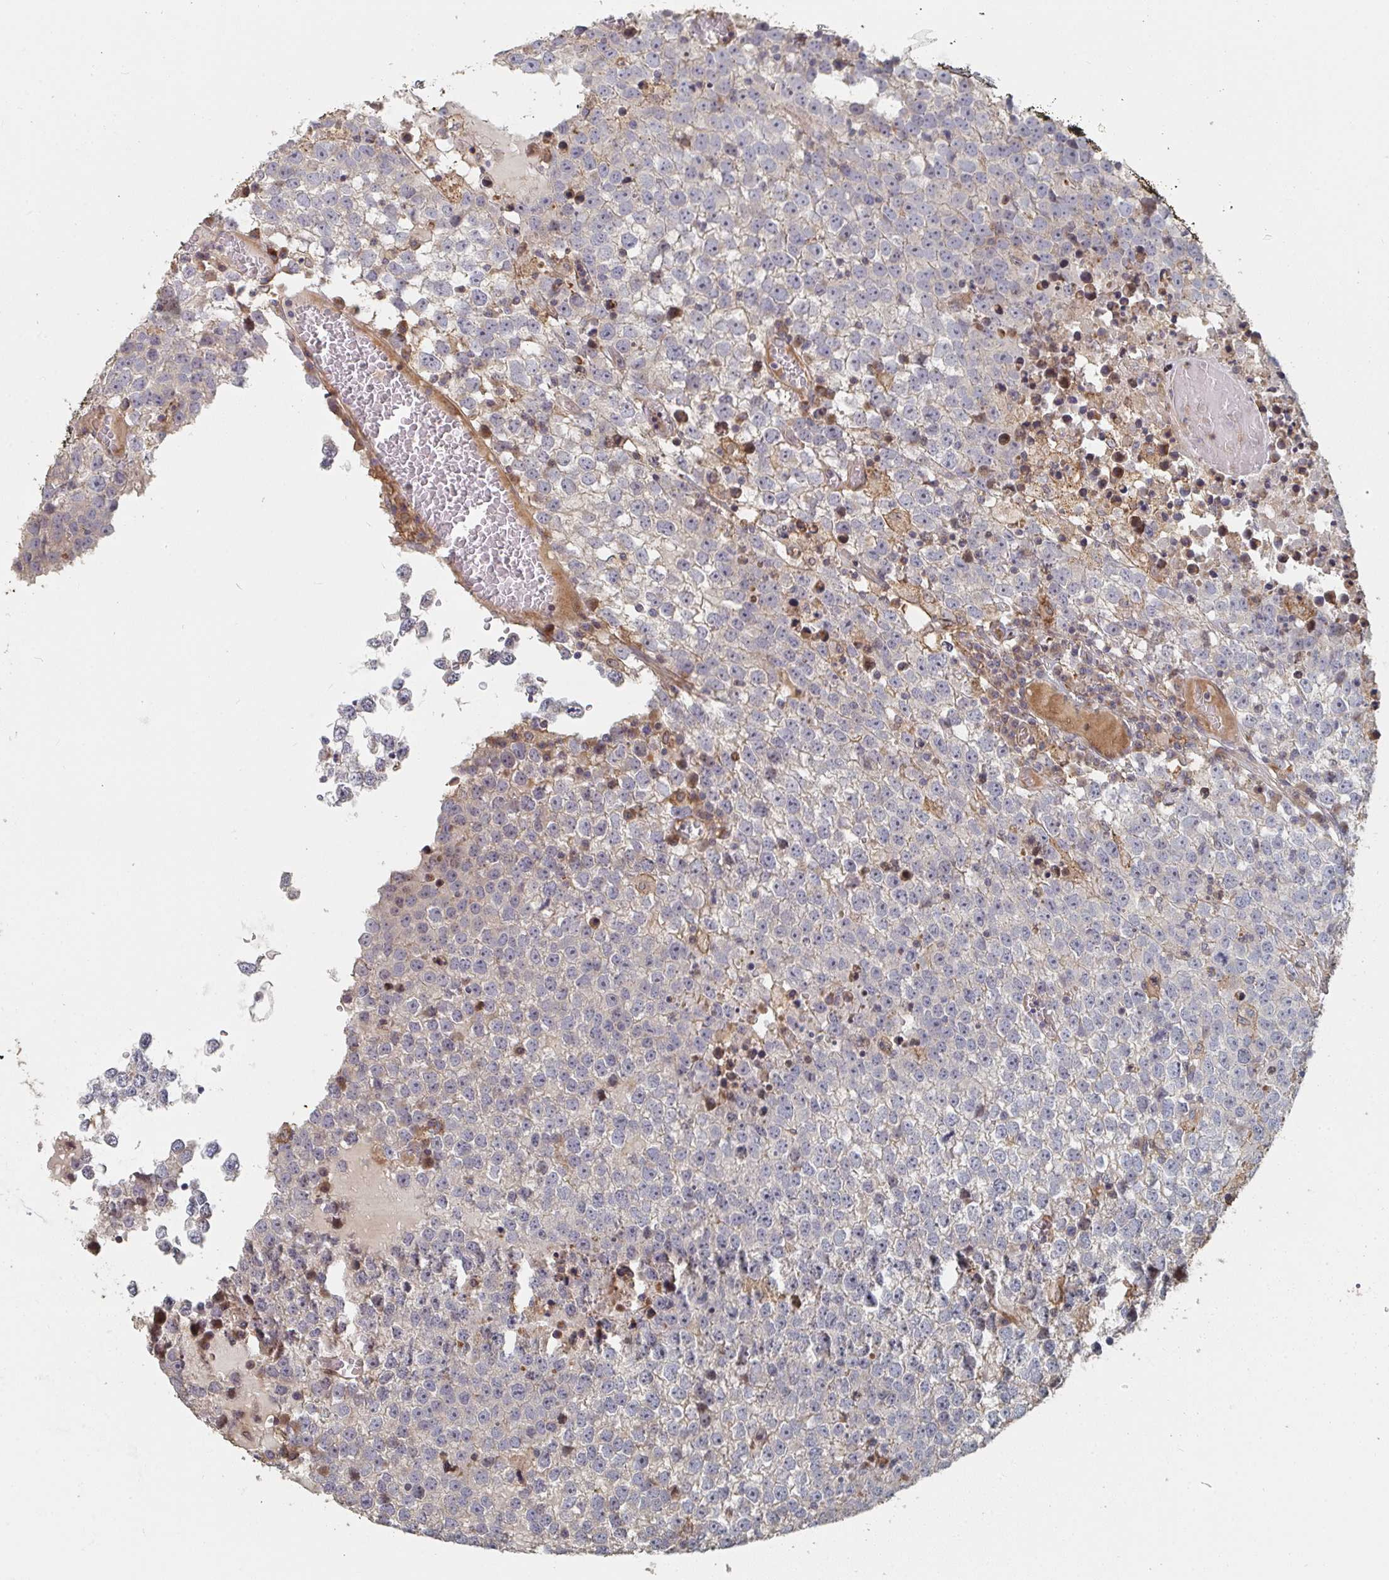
{"staining": {"intensity": "negative", "quantity": "none", "location": "none"}, "tissue": "testis cancer", "cell_type": "Tumor cells", "image_type": "cancer", "snomed": [{"axis": "morphology", "description": "Seminoma, NOS"}, {"axis": "topography", "description": "Testis"}], "caption": "High power microscopy micrograph of an immunohistochemistry histopathology image of testis cancer, revealing no significant staining in tumor cells.", "gene": "PTEN", "patient": {"sex": "male", "age": 65}}